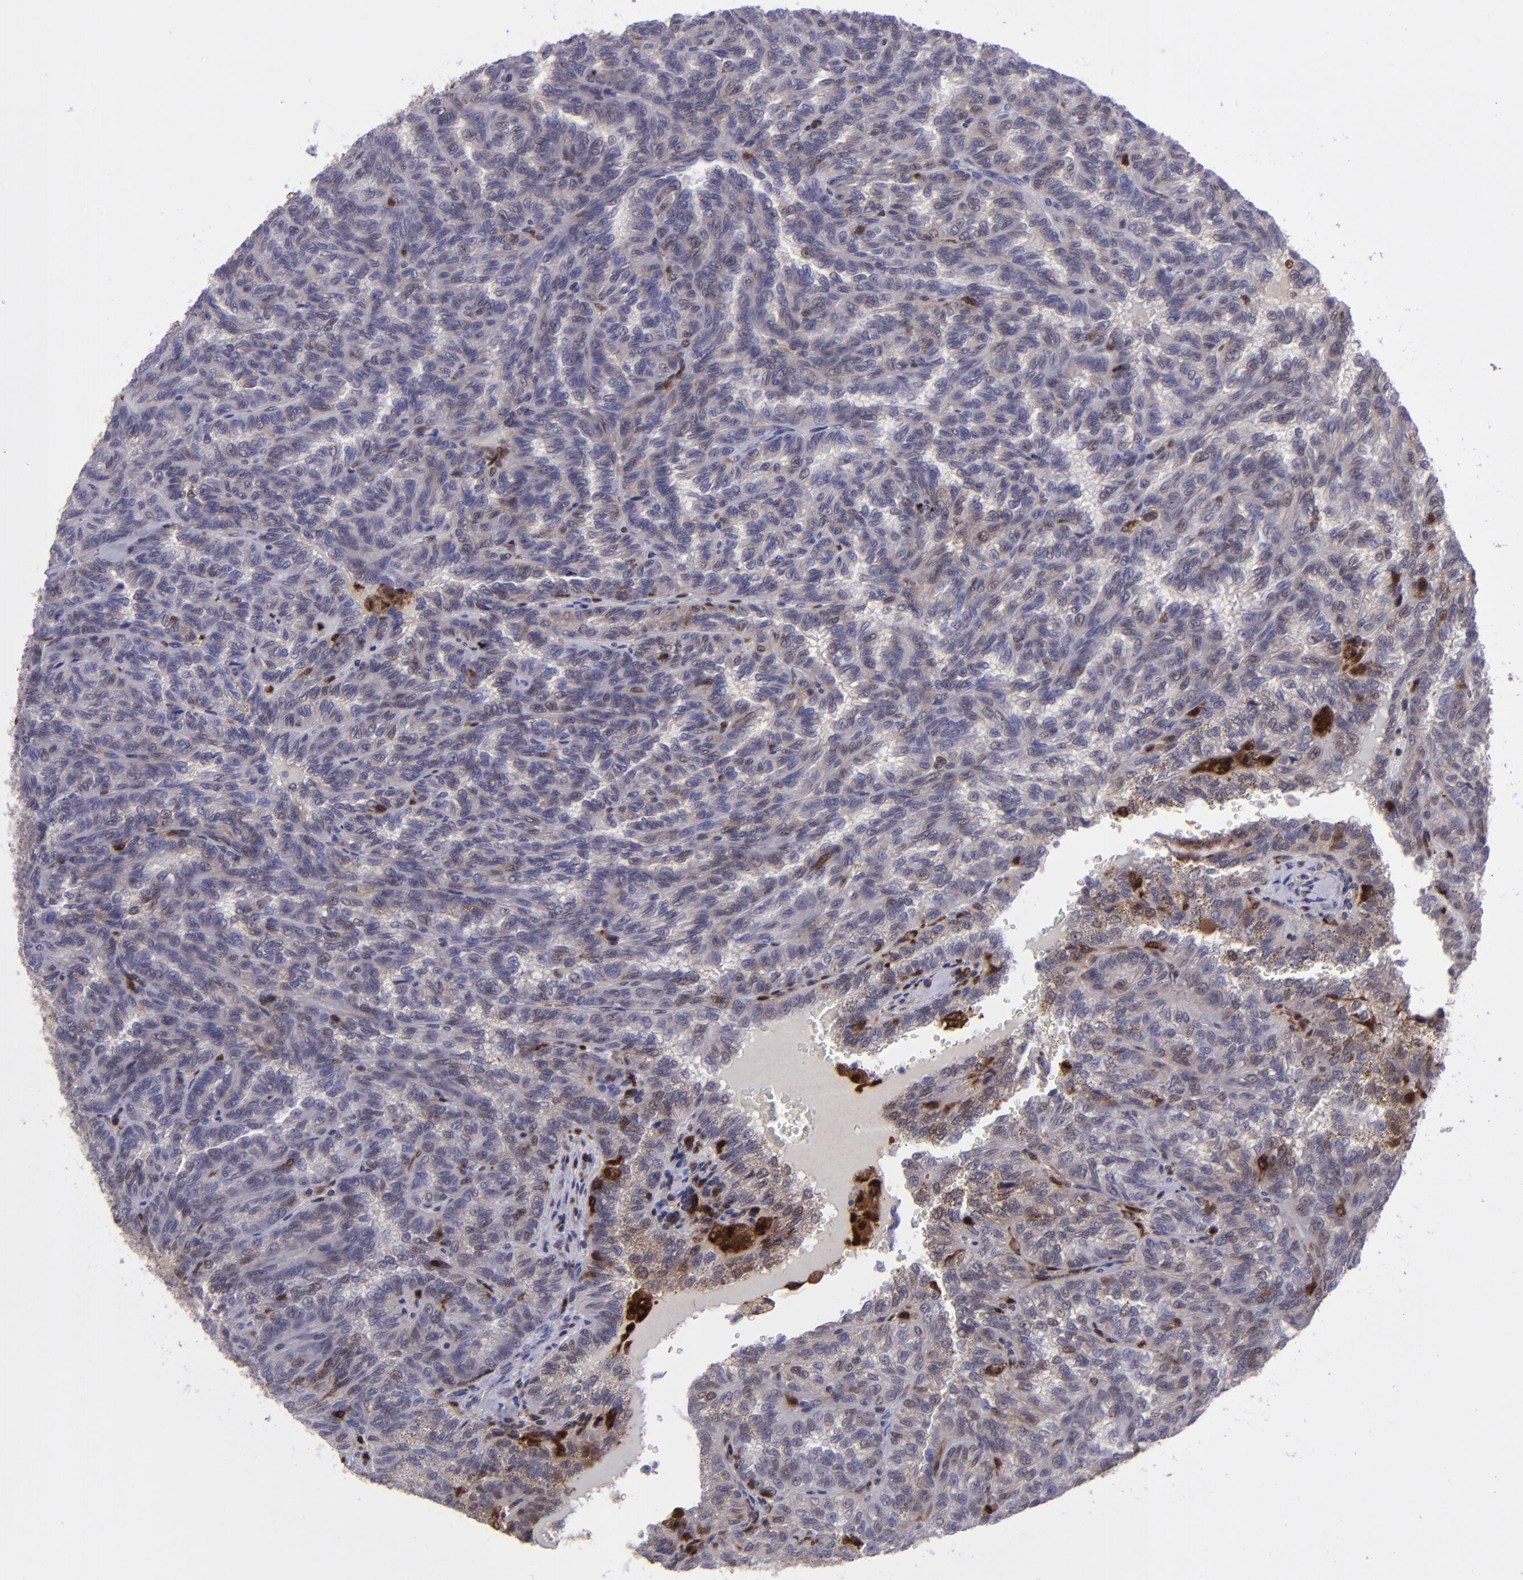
{"staining": {"intensity": "weak", "quantity": "25%-75%", "location": "cytoplasmic/membranous,nuclear"}, "tissue": "renal cancer", "cell_type": "Tumor cells", "image_type": "cancer", "snomed": [{"axis": "morphology", "description": "Inflammation, NOS"}, {"axis": "morphology", "description": "Adenocarcinoma, NOS"}, {"axis": "topography", "description": "Kidney"}], "caption": "This photomicrograph shows immunohistochemistry (IHC) staining of renal cancer, with low weak cytoplasmic/membranous and nuclear positivity in about 25%-75% of tumor cells.", "gene": "TYMP", "patient": {"sex": "male", "age": 68}}